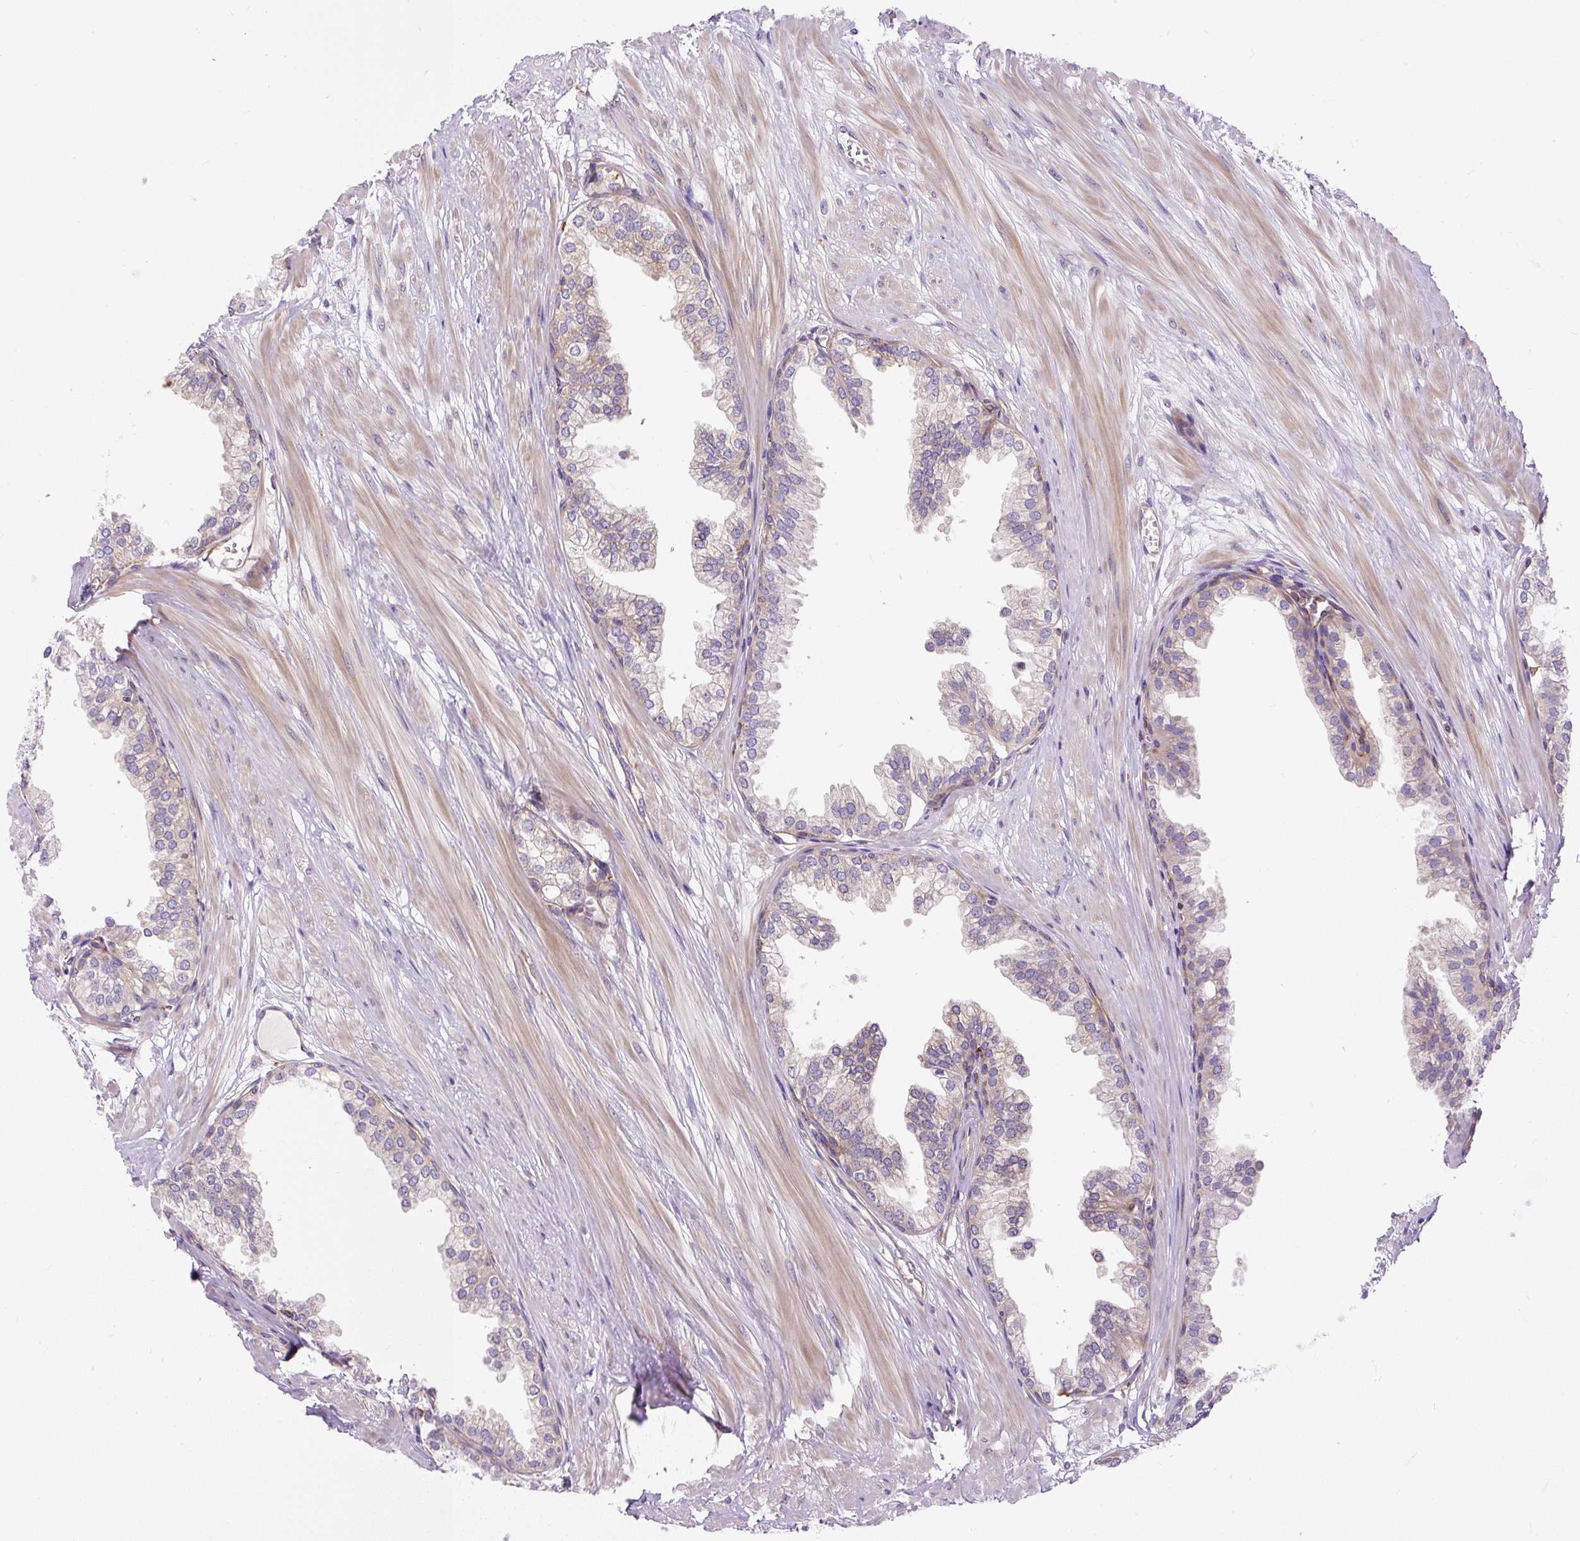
{"staining": {"intensity": "moderate", "quantity": "<25%", "location": "cytoplasmic/membranous"}, "tissue": "prostate", "cell_type": "Glandular cells", "image_type": "normal", "snomed": [{"axis": "morphology", "description": "Normal tissue, NOS"}, {"axis": "topography", "description": "Prostate"}, {"axis": "topography", "description": "Peripheral nerve tissue"}], "caption": "This is a photomicrograph of immunohistochemistry (IHC) staining of benign prostate, which shows moderate staining in the cytoplasmic/membranous of glandular cells.", "gene": "MAP1S", "patient": {"sex": "male", "age": 55}}